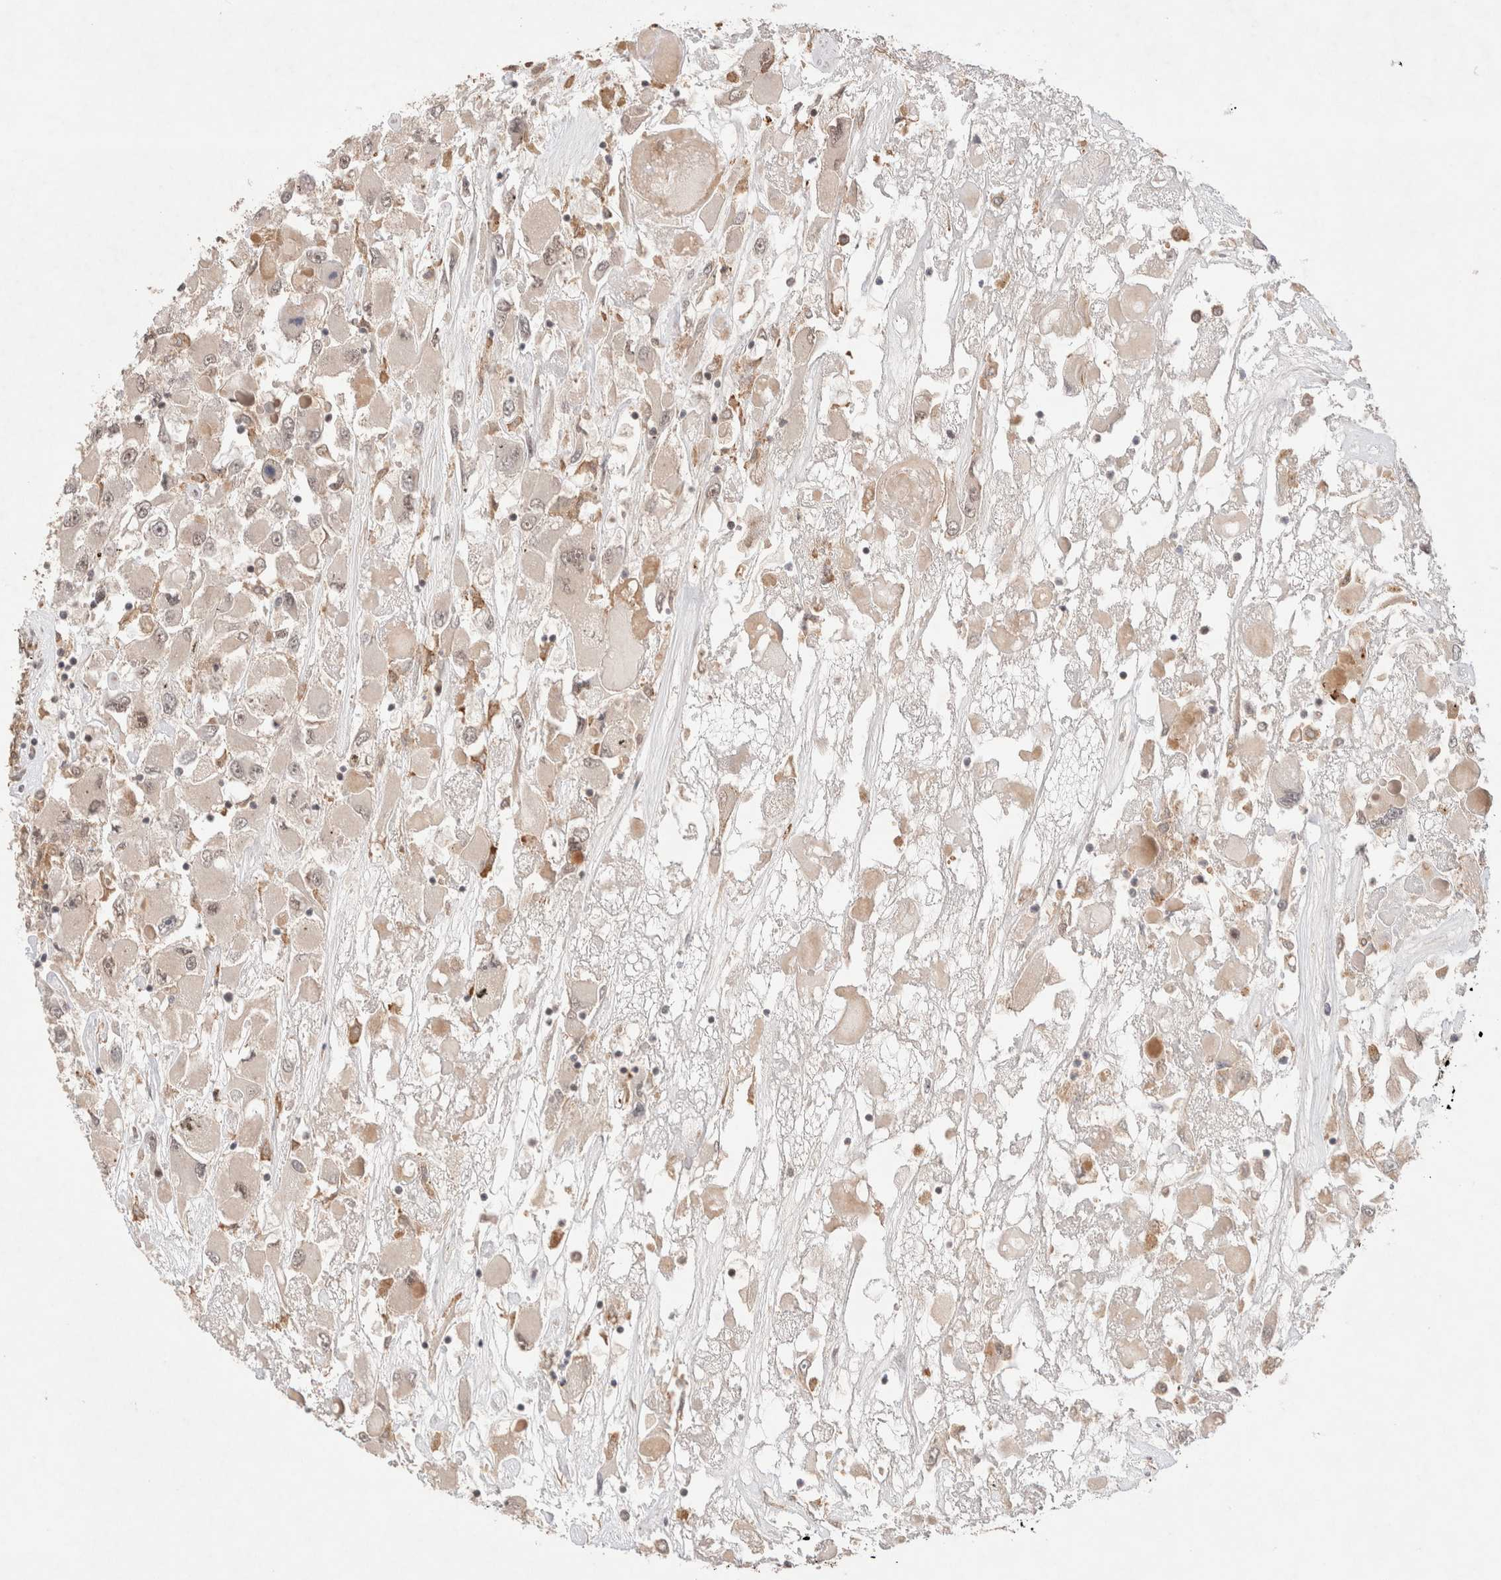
{"staining": {"intensity": "weak", "quantity": ">75%", "location": "cytoplasmic/membranous"}, "tissue": "renal cancer", "cell_type": "Tumor cells", "image_type": "cancer", "snomed": [{"axis": "morphology", "description": "Adenocarcinoma, NOS"}, {"axis": "topography", "description": "Kidney"}], "caption": "Immunohistochemical staining of human adenocarcinoma (renal) reveals weak cytoplasmic/membranous protein positivity in about >75% of tumor cells.", "gene": "SIKE1", "patient": {"sex": "female", "age": 52}}